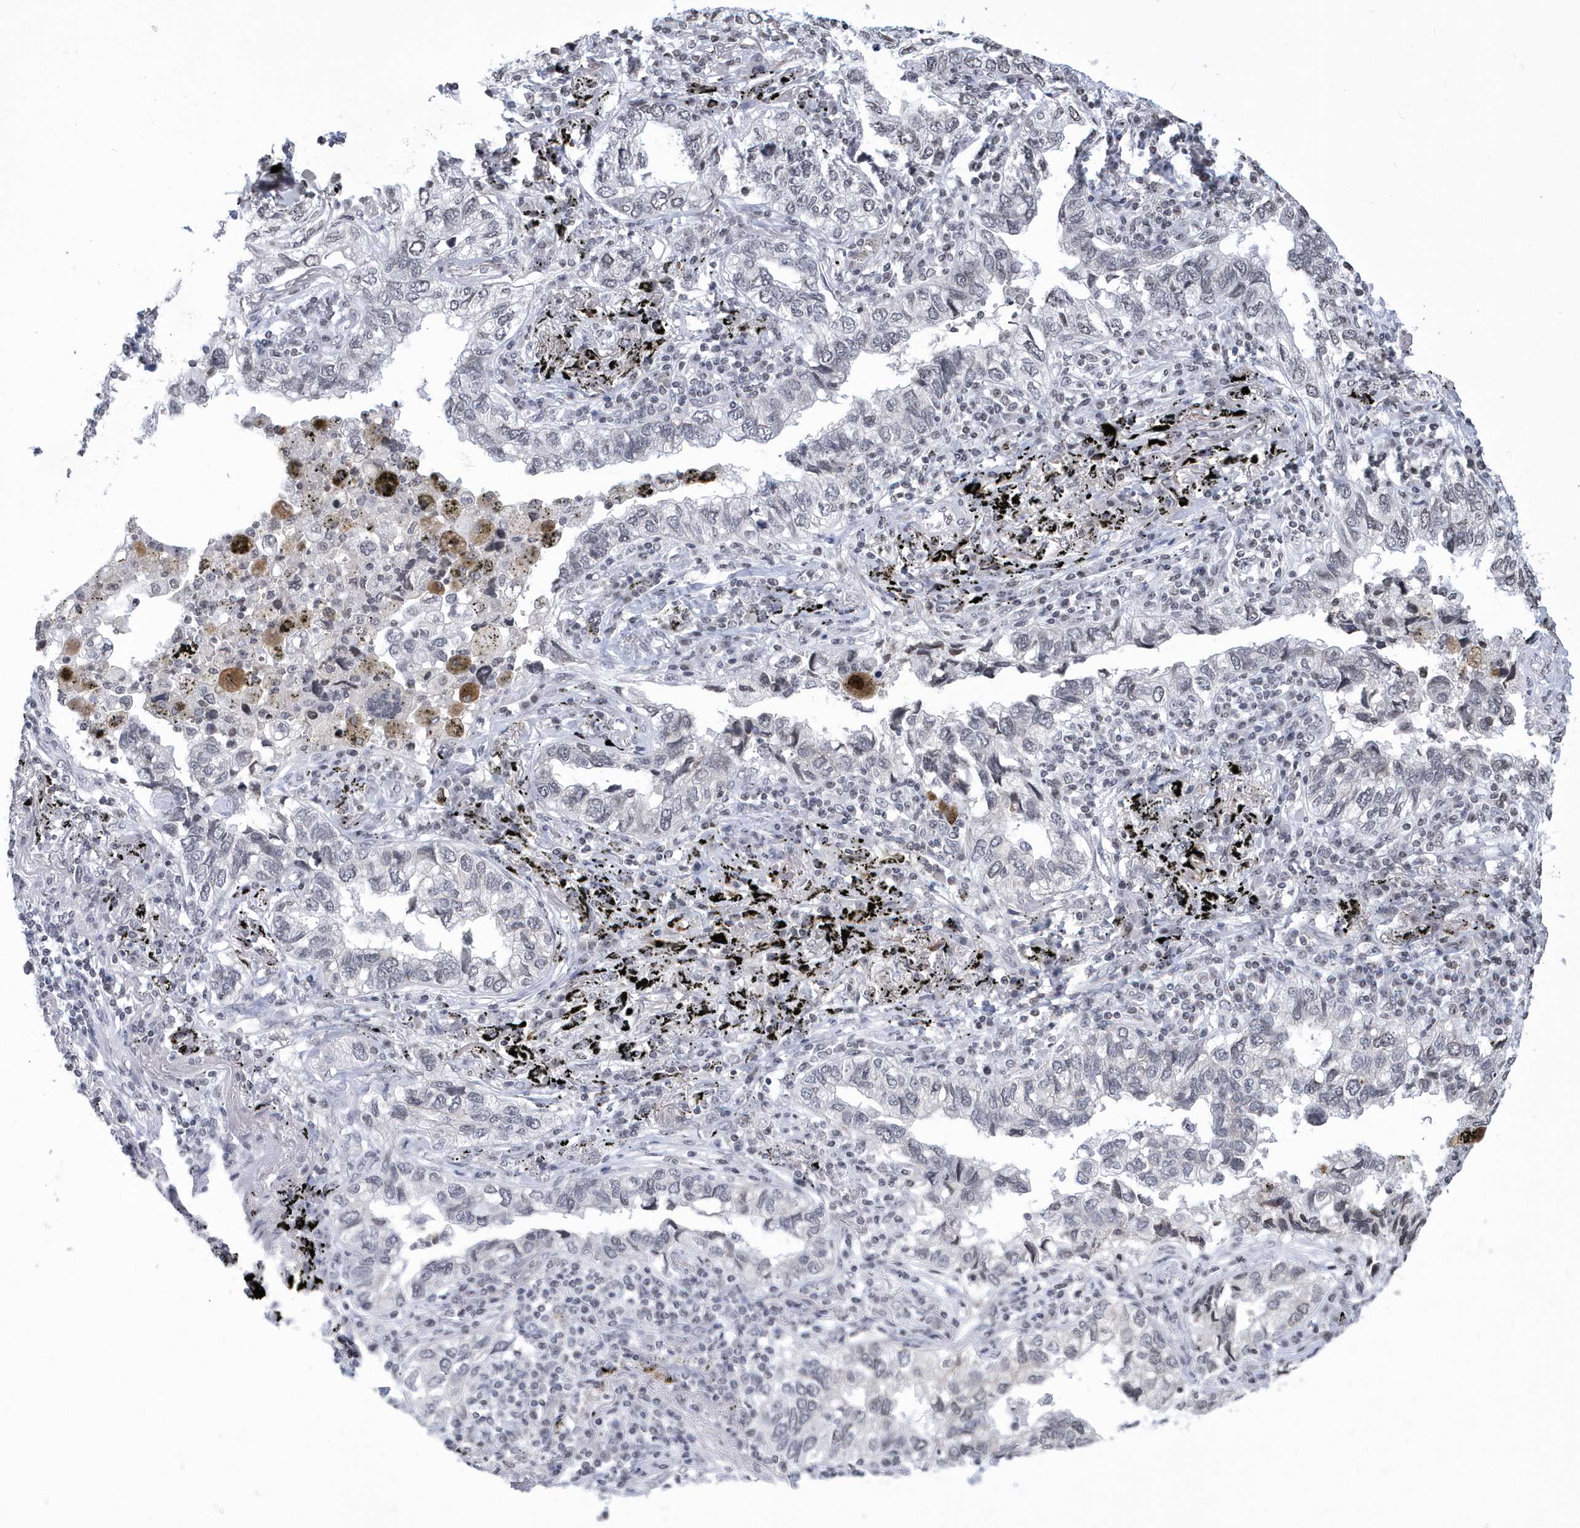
{"staining": {"intensity": "negative", "quantity": "none", "location": "none"}, "tissue": "lung cancer", "cell_type": "Tumor cells", "image_type": "cancer", "snomed": [{"axis": "morphology", "description": "Adenocarcinoma, NOS"}, {"axis": "topography", "description": "Lung"}], "caption": "DAB (3,3'-diaminobenzidine) immunohistochemical staining of human adenocarcinoma (lung) demonstrates no significant staining in tumor cells.", "gene": "VWA5B2", "patient": {"sex": "male", "age": 65}}